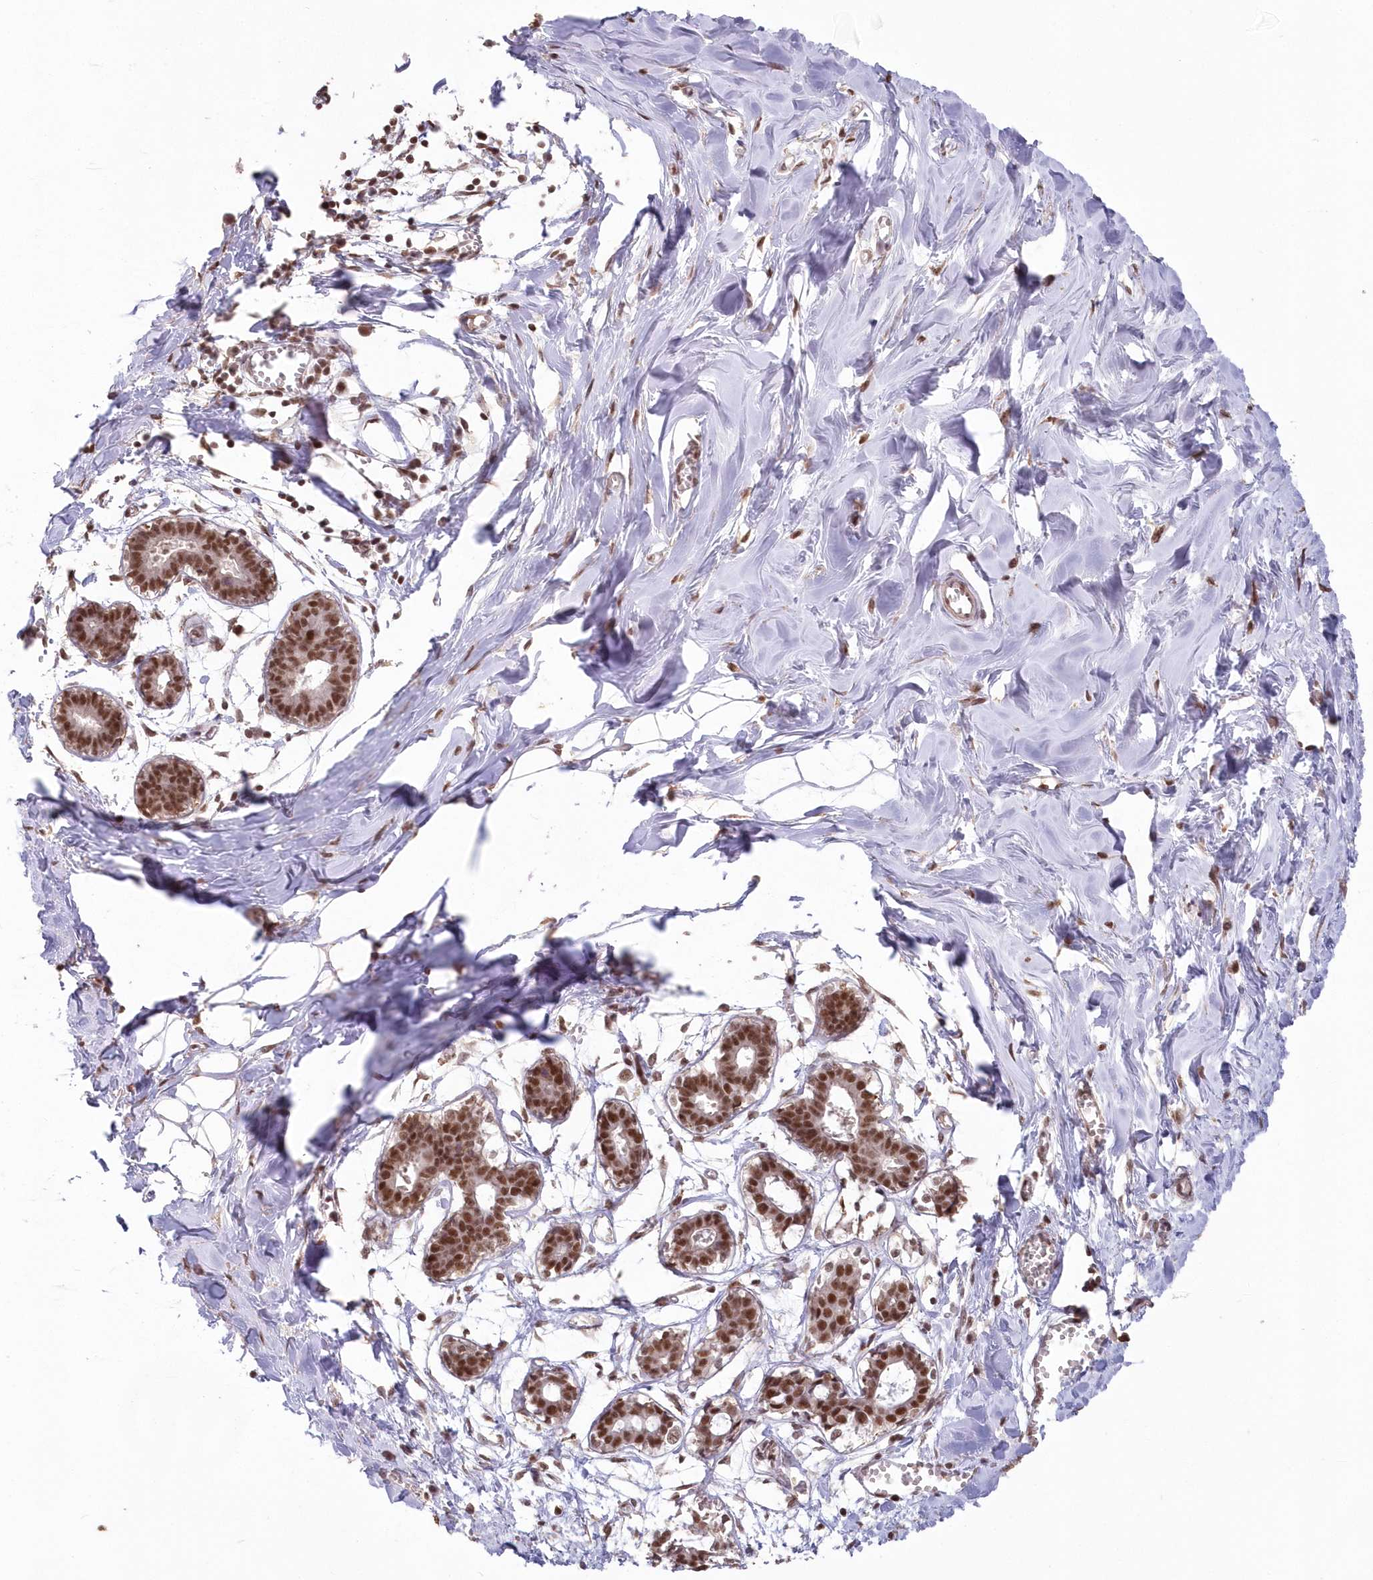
{"staining": {"intensity": "moderate", "quantity": ">75%", "location": "nuclear"}, "tissue": "breast", "cell_type": "Adipocytes", "image_type": "normal", "snomed": [{"axis": "morphology", "description": "Normal tissue, NOS"}, {"axis": "topography", "description": "Breast"}], "caption": "Breast stained for a protein displays moderate nuclear positivity in adipocytes. (Brightfield microscopy of DAB IHC at high magnification).", "gene": "PDS5A", "patient": {"sex": "female", "age": 27}}